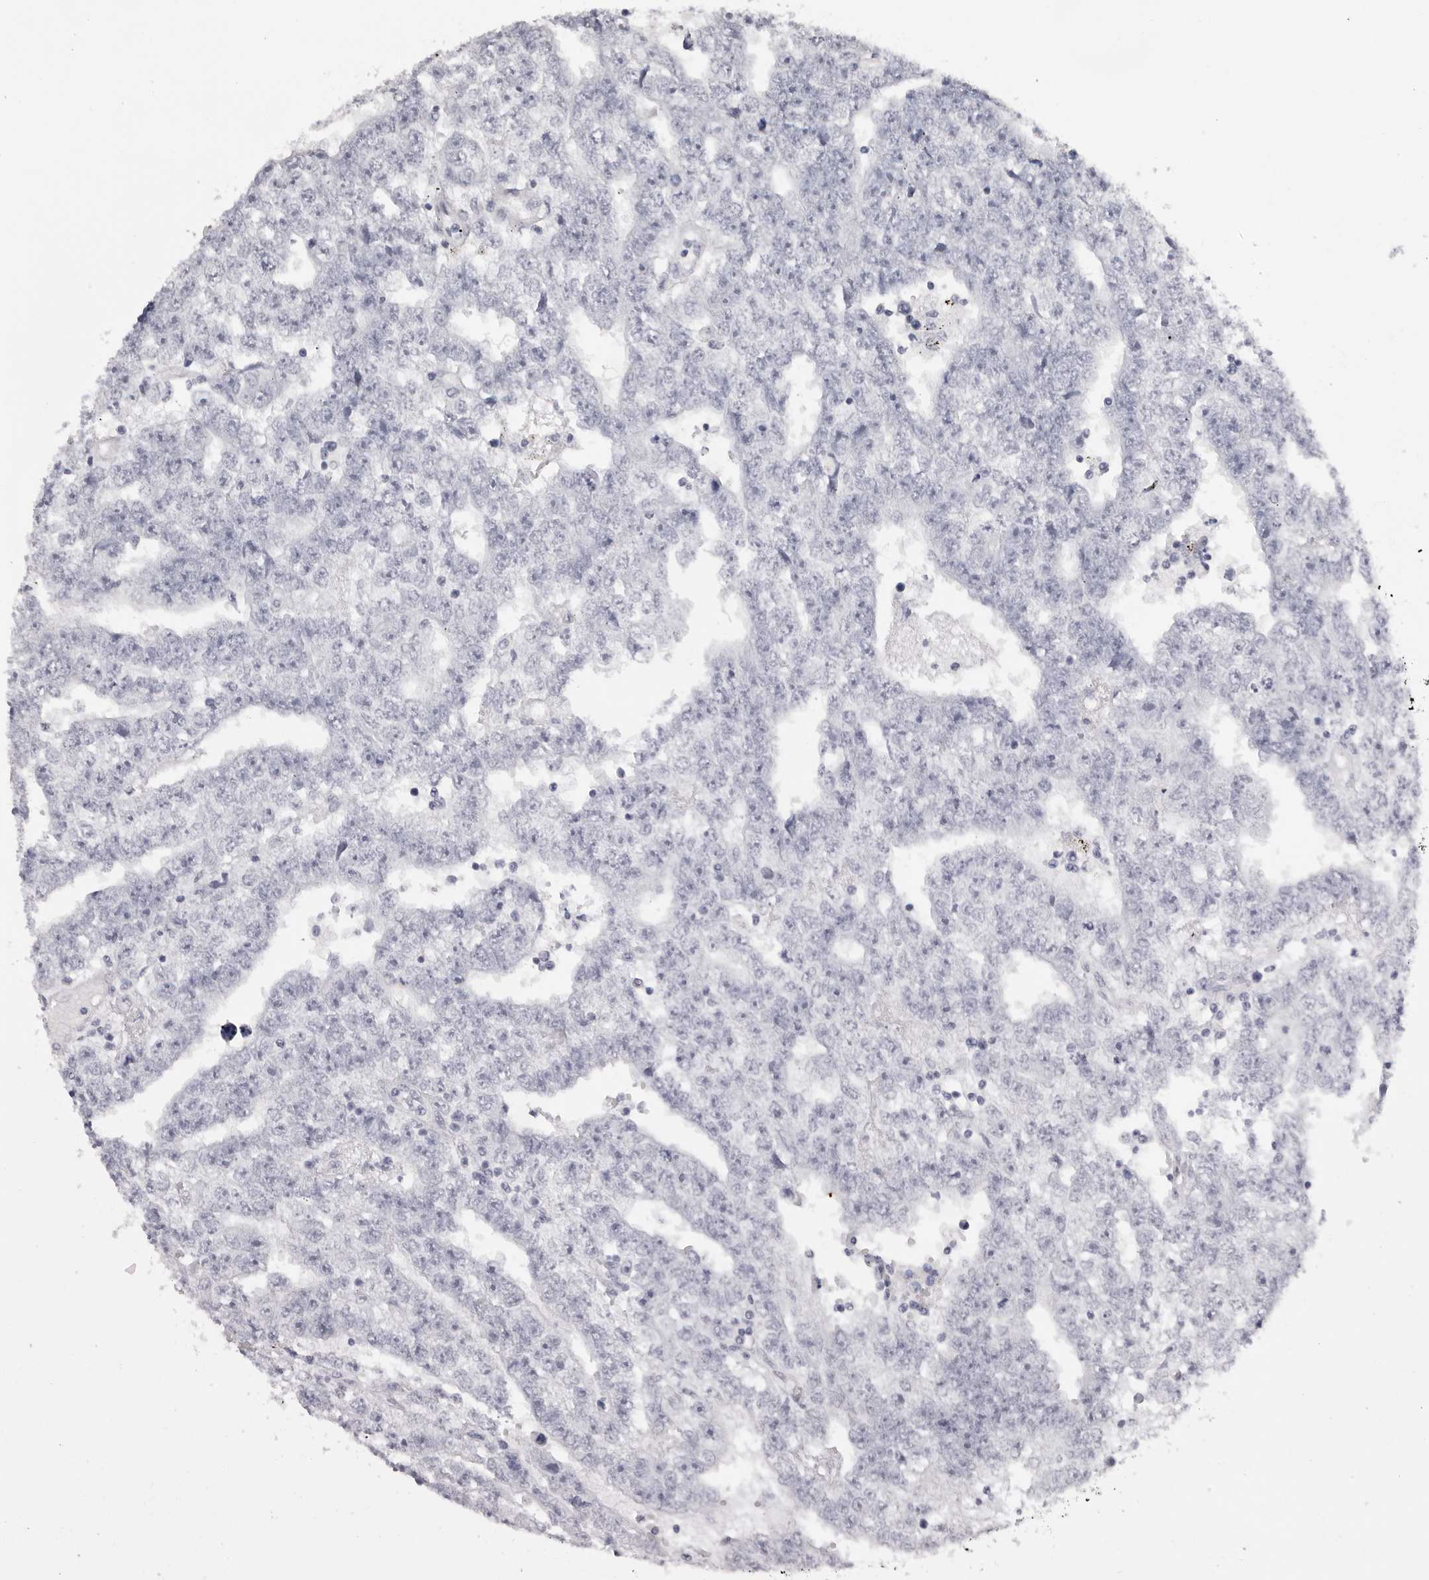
{"staining": {"intensity": "negative", "quantity": "none", "location": "none"}, "tissue": "testis cancer", "cell_type": "Tumor cells", "image_type": "cancer", "snomed": [{"axis": "morphology", "description": "Carcinoma, Embryonal, NOS"}, {"axis": "topography", "description": "Testis"}], "caption": "Immunohistochemistry (IHC) of testis cancer demonstrates no staining in tumor cells. (Immunohistochemistry, brightfield microscopy, high magnification).", "gene": "MAFK", "patient": {"sex": "male", "age": 25}}